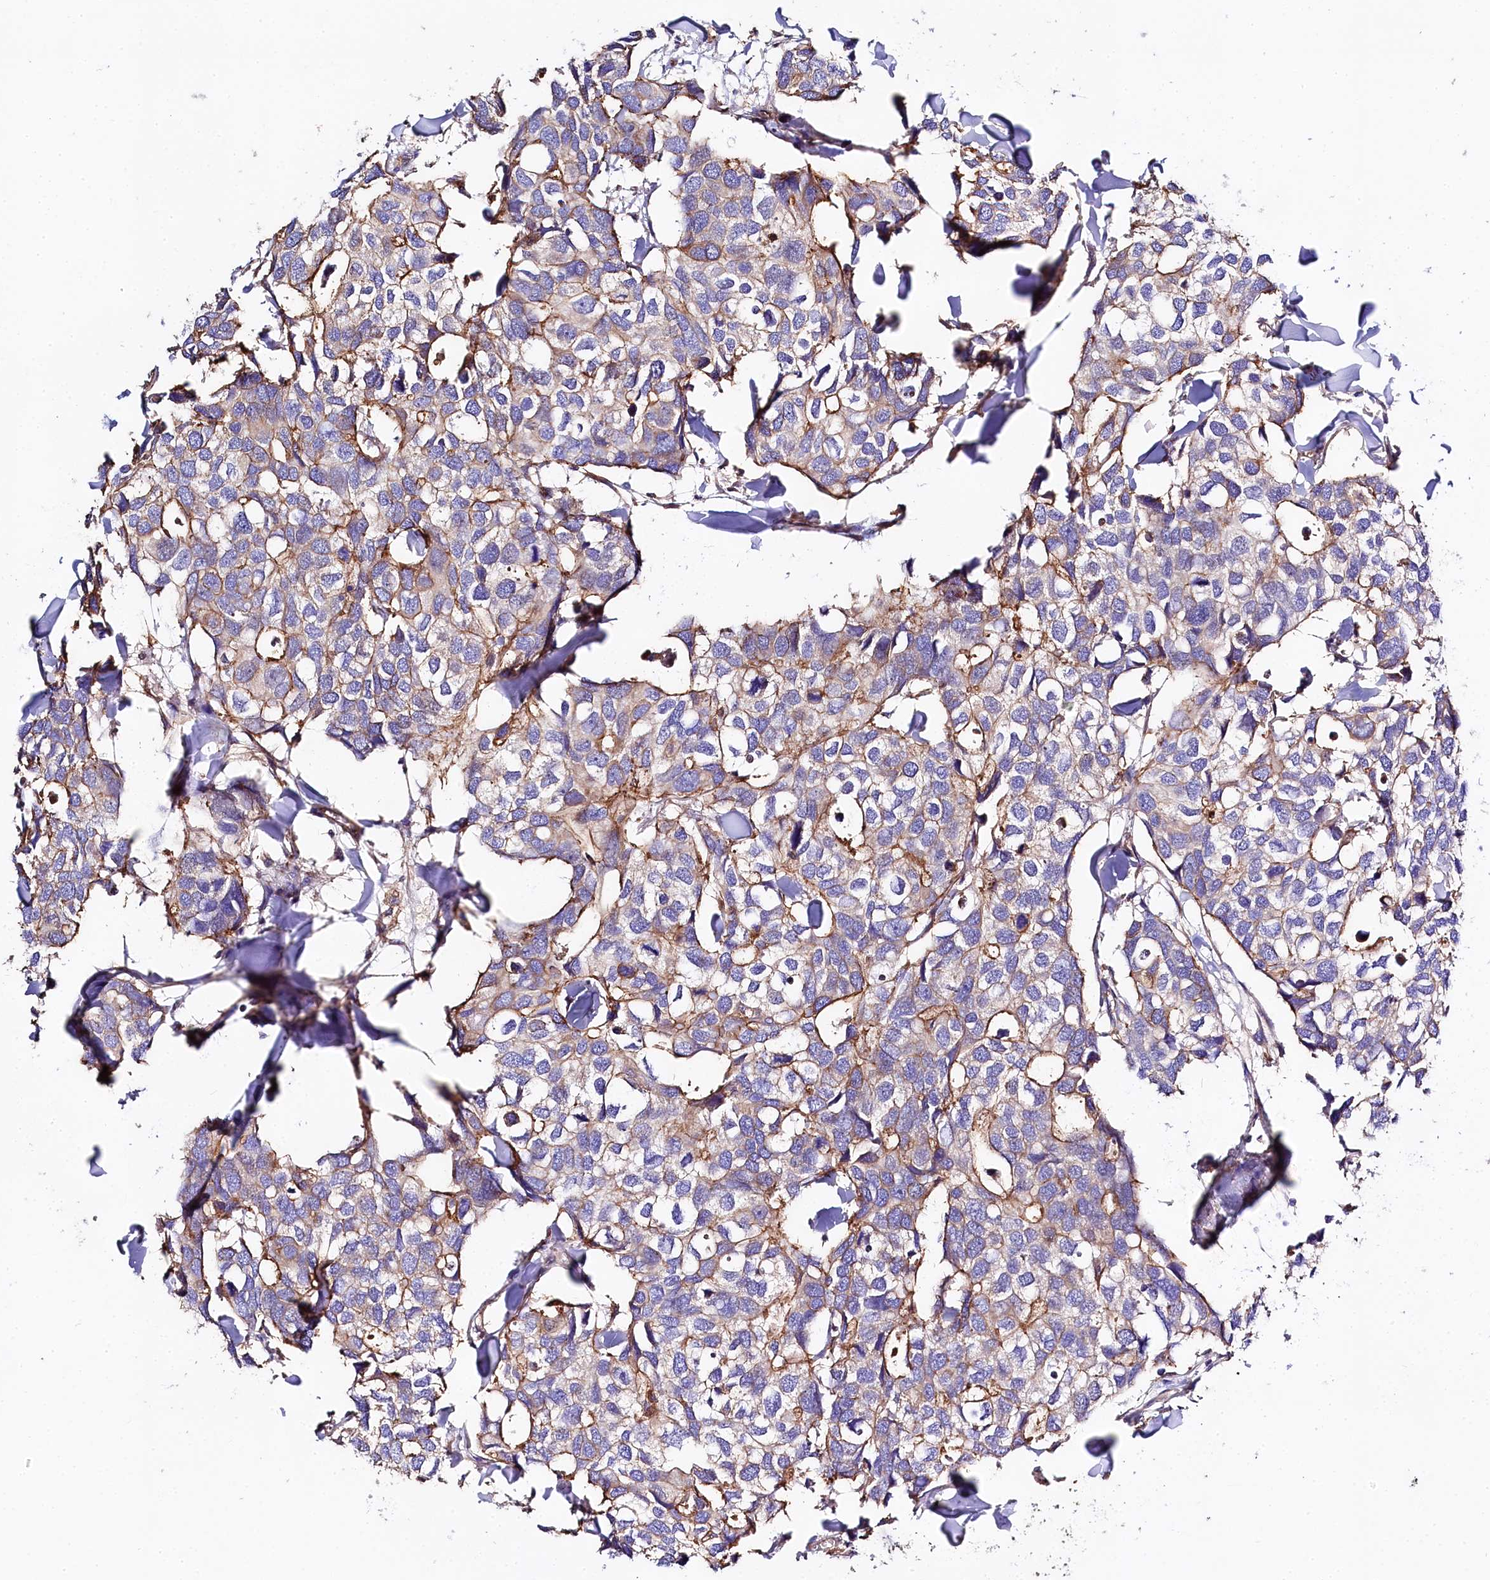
{"staining": {"intensity": "moderate", "quantity": "<25%", "location": "cytoplasmic/membranous"}, "tissue": "breast cancer", "cell_type": "Tumor cells", "image_type": "cancer", "snomed": [{"axis": "morphology", "description": "Duct carcinoma"}, {"axis": "topography", "description": "Breast"}], "caption": "A brown stain highlights moderate cytoplasmic/membranous positivity of a protein in human breast invasive ductal carcinoma tumor cells. (brown staining indicates protein expression, while blue staining denotes nuclei).", "gene": "FCHSD2", "patient": {"sex": "female", "age": 83}}